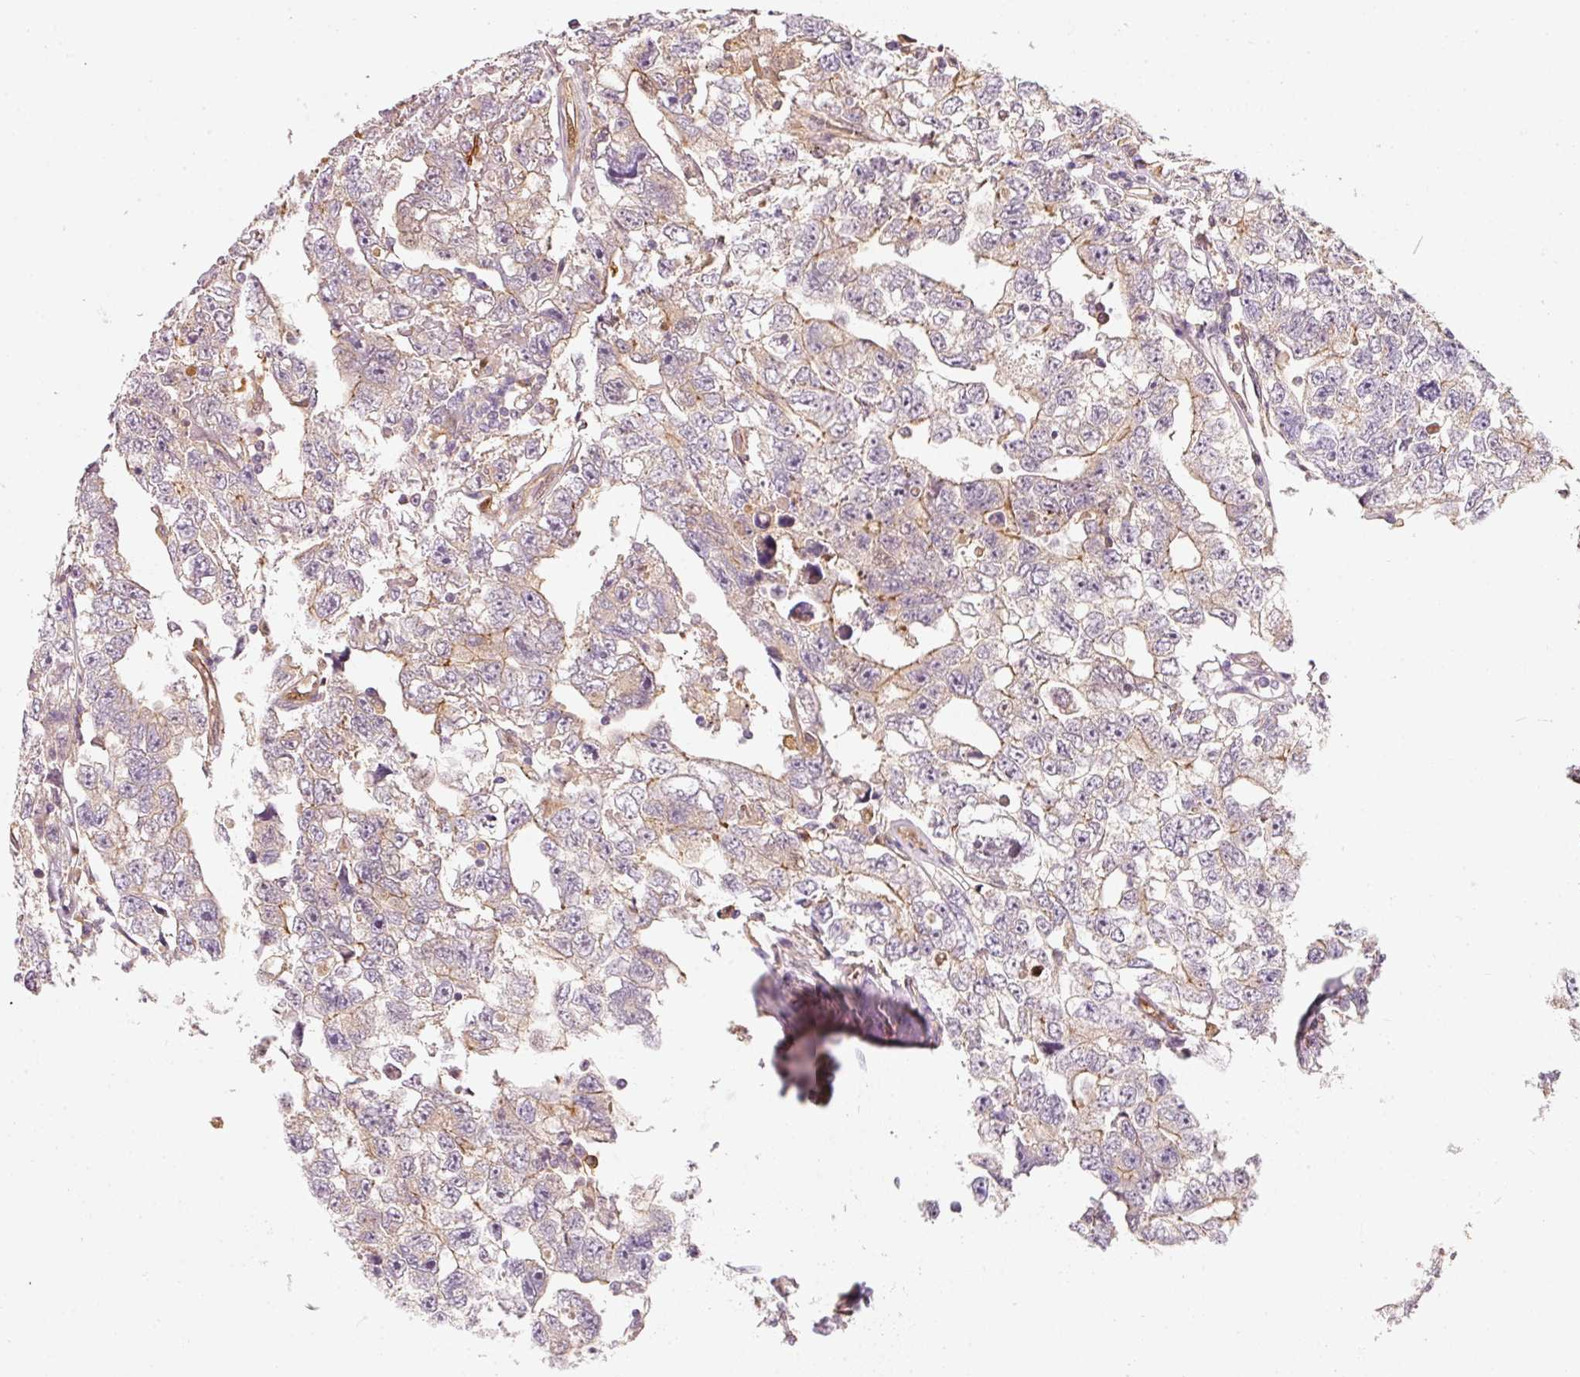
{"staining": {"intensity": "weak", "quantity": "<25%", "location": "cytoplasmic/membranous"}, "tissue": "testis cancer", "cell_type": "Tumor cells", "image_type": "cancer", "snomed": [{"axis": "morphology", "description": "Carcinoma, Embryonal, NOS"}, {"axis": "topography", "description": "Testis"}], "caption": "DAB immunohistochemical staining of testis cancer displays no significant positivity in tumor cells.", "gene": "IQGAP2", "patient": {"sex": "male", "age": 22}}